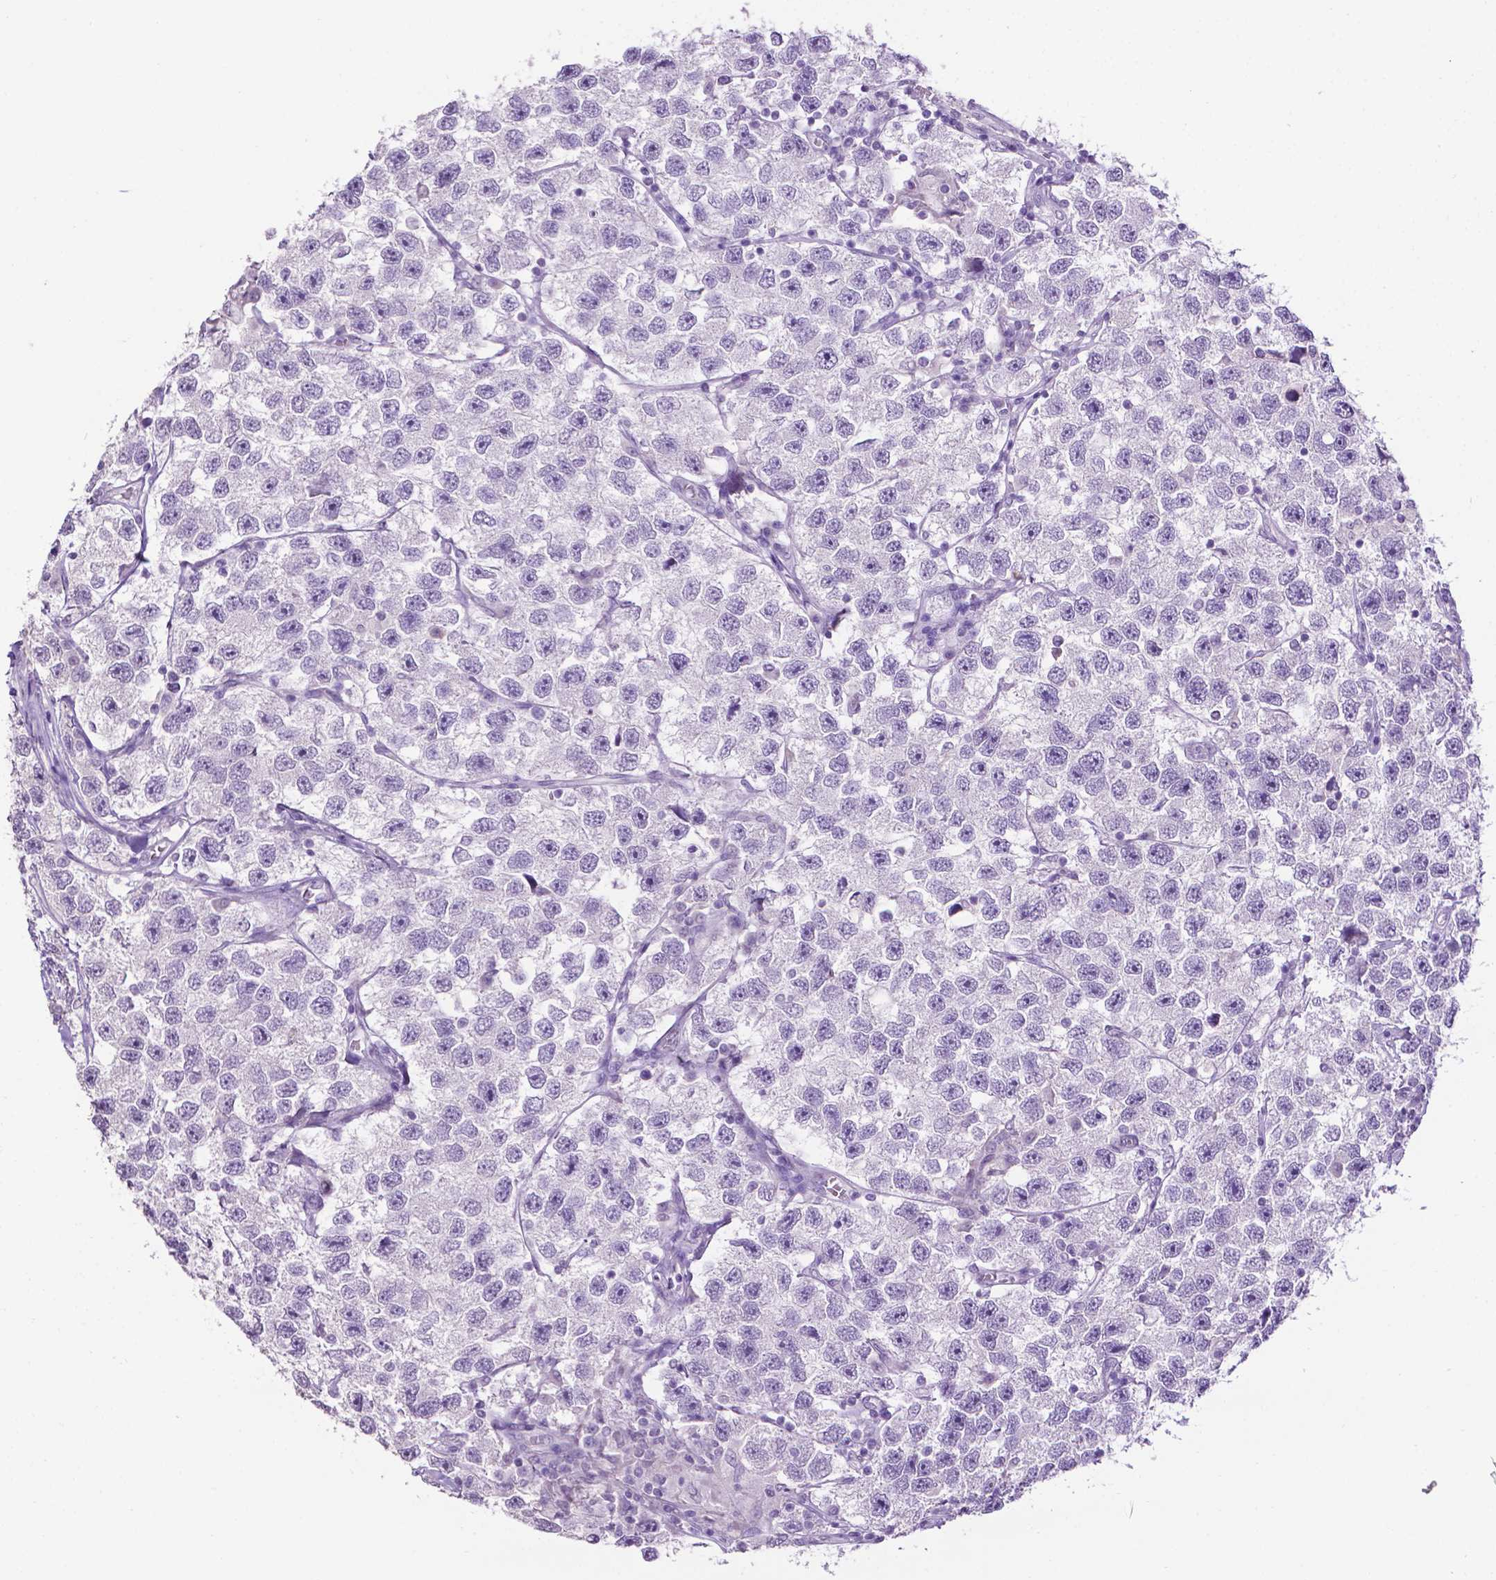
{"staining": {"intensity": "negative", "quantity": "none", "location": "none"}, "tissue": "testis cancer", "cell_type": "Tumor cells", "image_type": "cancer", "snomed": [{"axis": "morphology", "description": "Seminoma, NOS"}, {"axis": "topography", "description": "Testis"}], "caption": "Tumor cells show no significant expression in seminoma (testis).", "gene": "TACSTD2", "patient": {"sex": "male", "age": 26}}